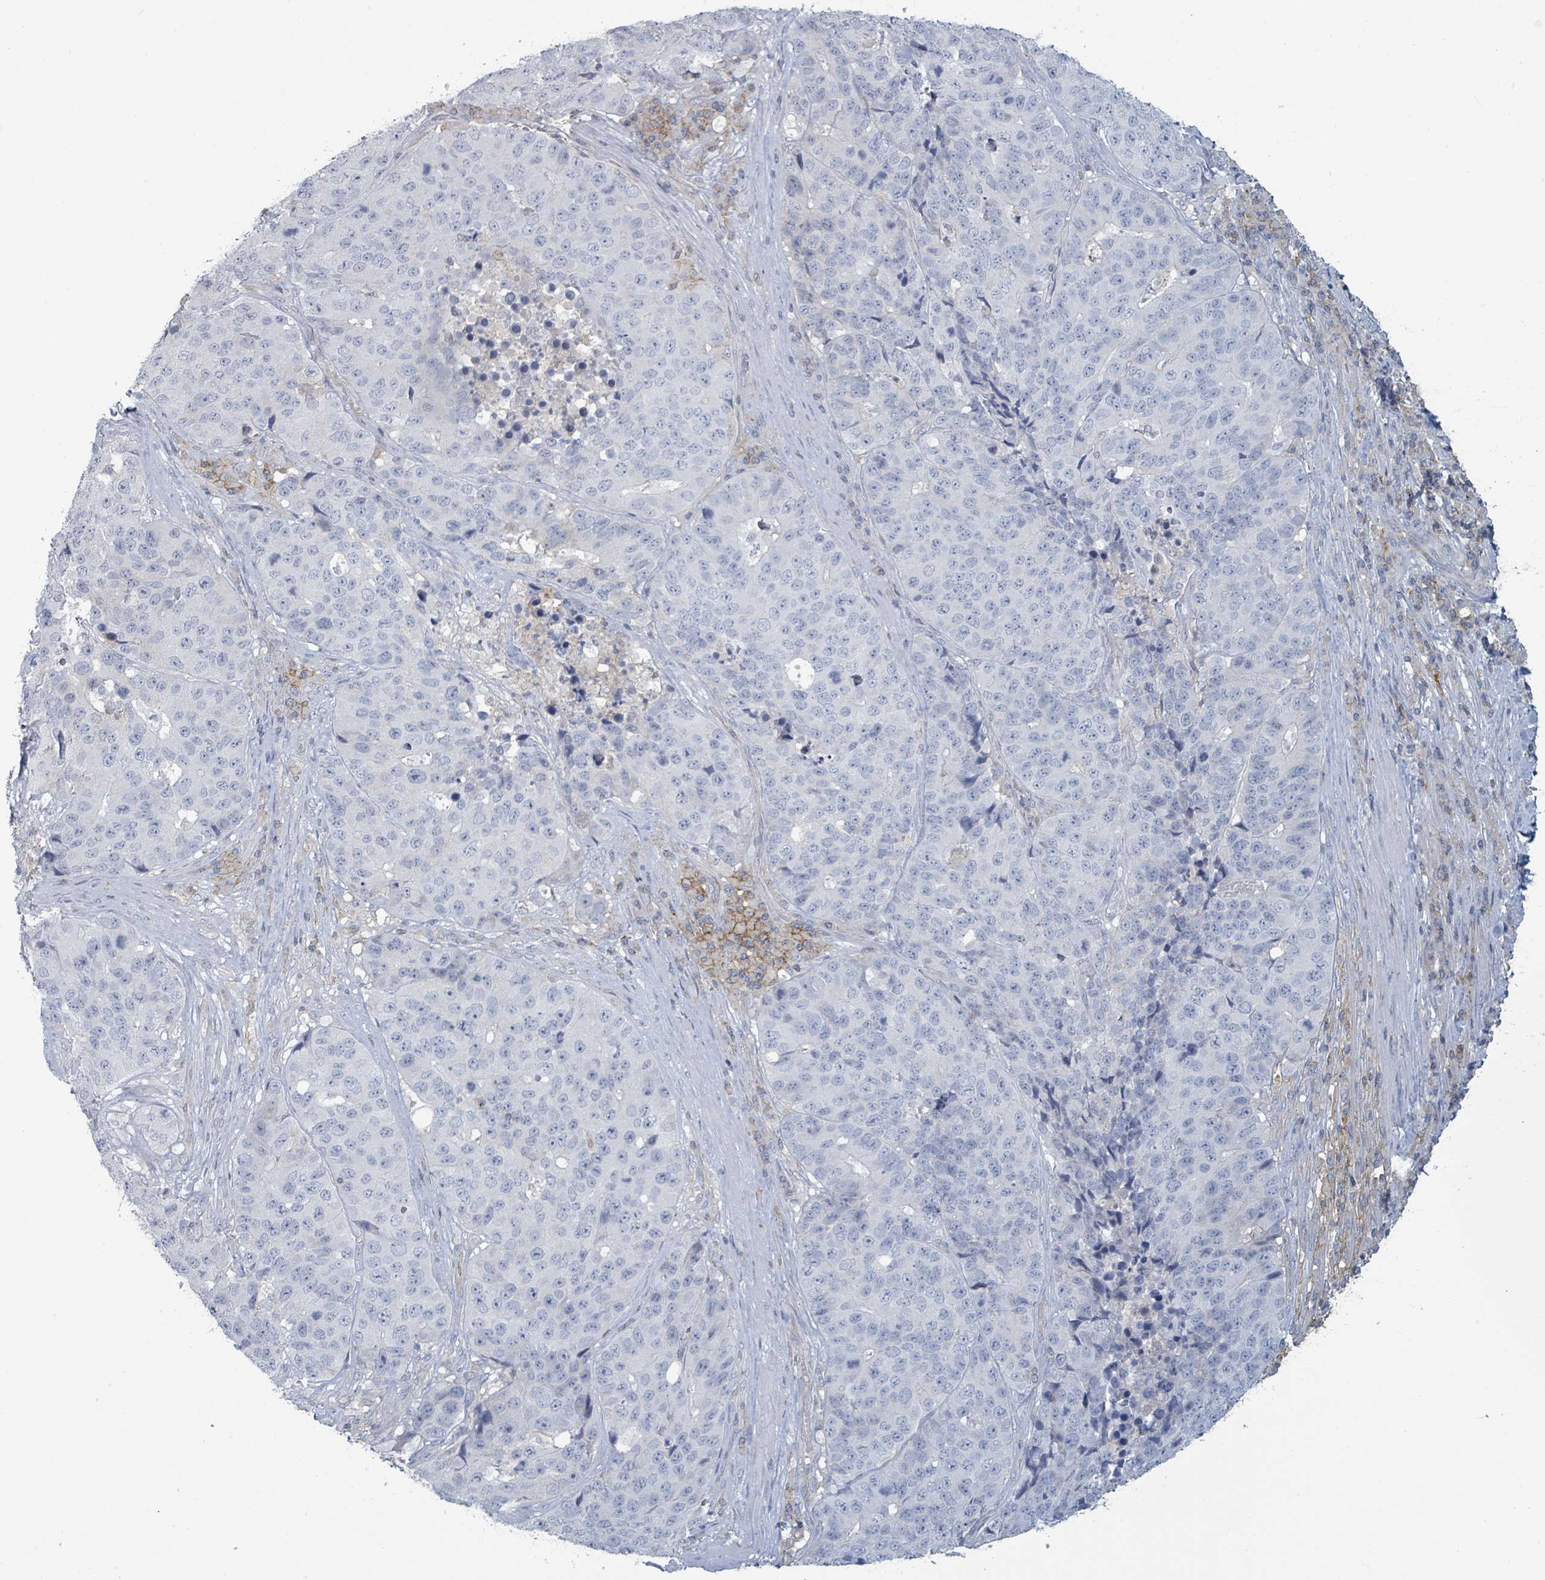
{"staining": {"intensity": "negative", "quantity": "none", "location": "none"}, "tissue": "stomach cancer", "cell_type": "Tumor cells", "image_type": "cancer", "snomed": [{"axis": "morphology", "description": "Adenocarcinoma, NOS"}, {"axis": "topography", "description": "Stomach"}], "caption": "This histopathology image is of adenocarcinoma (stomach) stained with immunohistochemistry (IHC) to label a protein in brown with the nuclei are counter-stained blue. There is no positivity in tumor cells.", "gene": "TNFRSF14", "patient": {"sex": "male", "age": 71}}